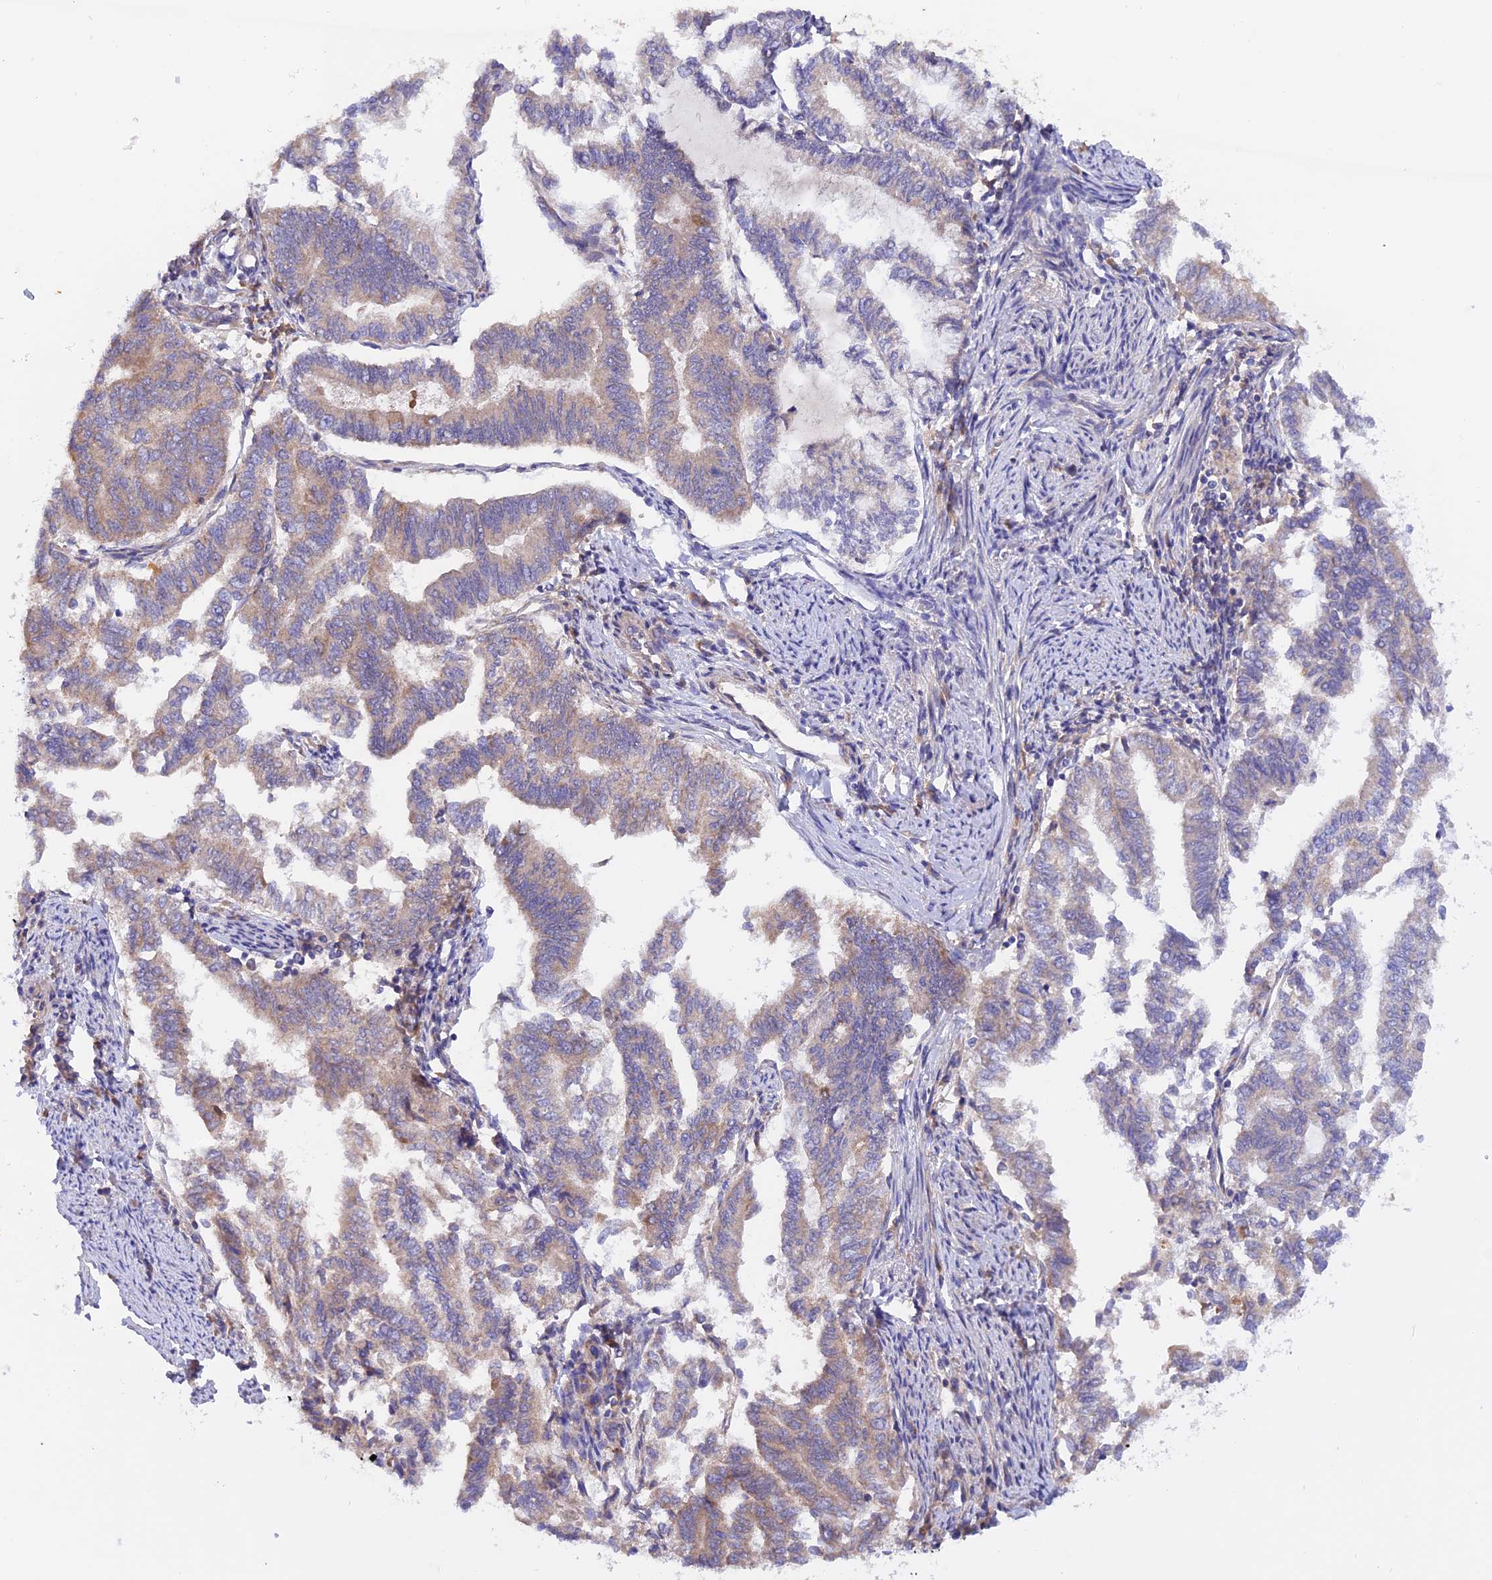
{"staining": {"intensity": "weak", "quantity": ">75%", "location": "cytoplasmic/membranous"}, "tissue": "endometrial cancer", "cell_type": "Tumor cells", "image_type": "cancer", "snomed": [{"axis": "morphology", "description": "Adenocarcinoma, NOS"}, {"axis": "topography", "description": "Endometrium"}], "caption": "The immunohistochemical stain shows weak cytoplasmic/membranous positivity in tumor cells of endometrial cancer (adenocarcinoma) tissue. (Brightfield microscopy of DAB IHC at high magnification).", "gene": "HYCC1", "patient": {"sex": "female", "age": 79}}